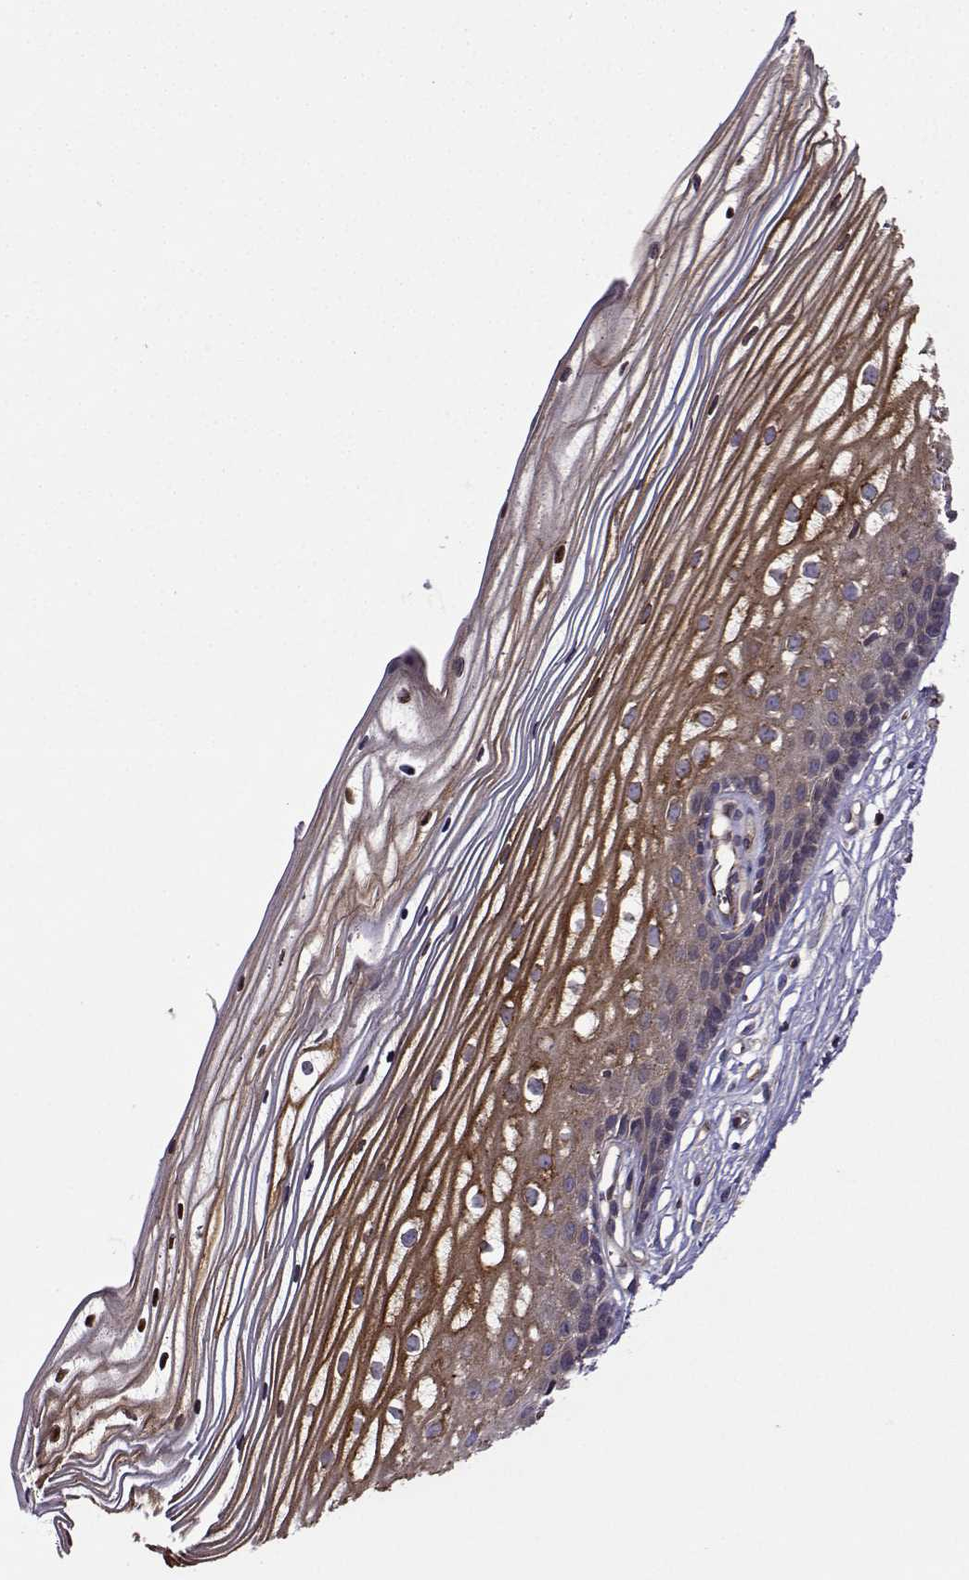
{"staining": {"intensity": "negative", "quantity": "none", "location": "none"}, "tissue": "cervix", "cell_type": "Glandular cells", "image_type": "normal", "snomed": [{"axis": "morphology", "description": "Normal tissue, NOS"}, {"axis": "topography", "description": "Cervix"}], "caption": "Glandular cells show no significant protein expression in benign cervix. (DAB (3,3'-diaminobenzidine) IHC visualized using brightfield microscopy, high magnification).", "gene": "ITGB8", "patient": {"sex": "female", "age": 40}}